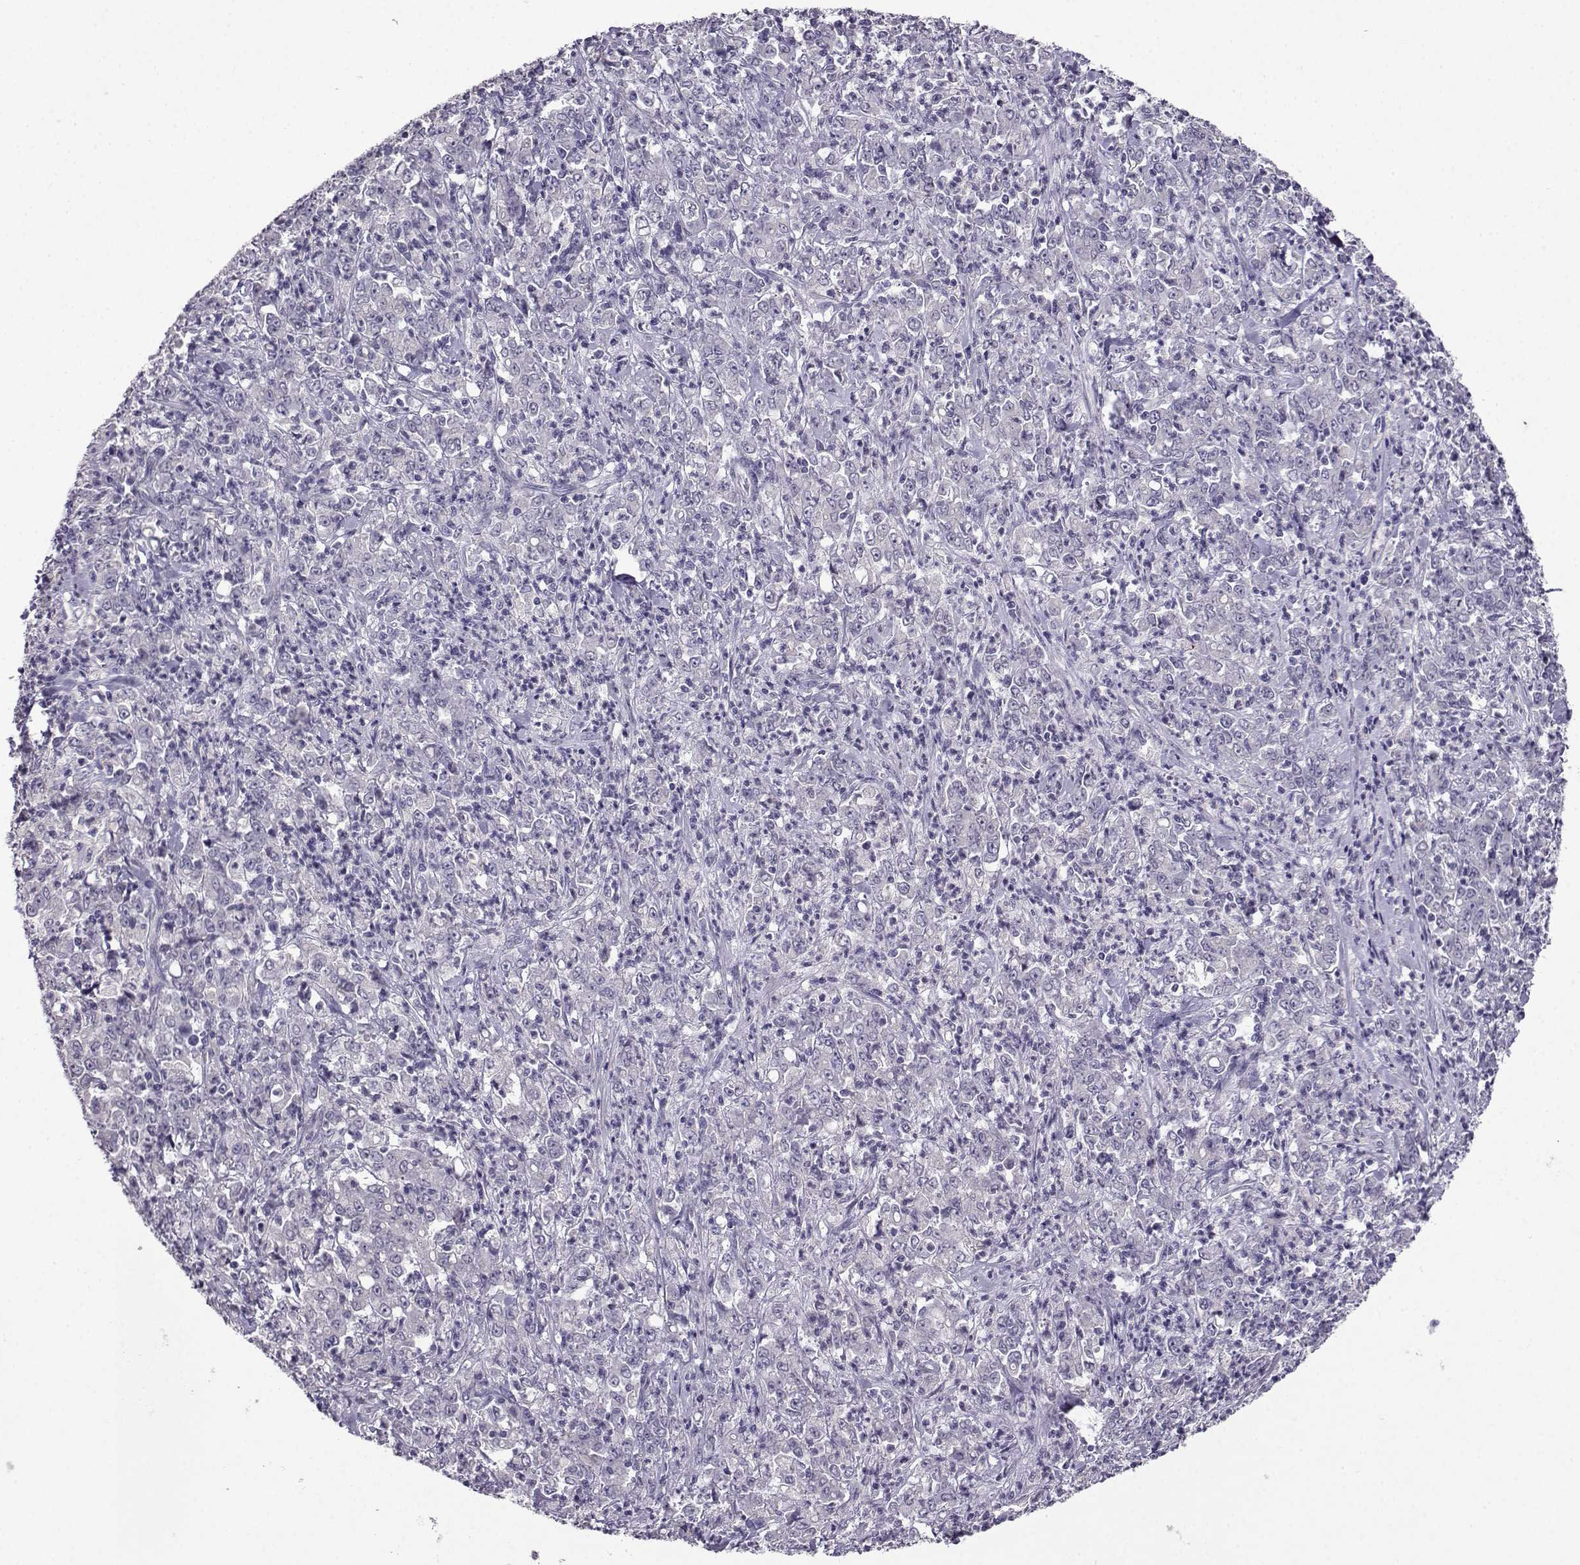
{"staining": {"intensity": "negative", "quantity": "none", "location": "none"}, "tissue": "stomach cancer", "cell_type": "Tumor cells", "image_type": "cancer", "snomed": [{"axis": "morphology", "description": "Adenocarcinoma, NOS"}, {"axis": "topography", "description": "Stomach, lower"}], "caption": "The IHC photomicrograph has no significant staining in tumor cells of adenocarcinoma (stomach) tissue.", "gene": "CRYBB1", "patient": {"sex": "female", "age": 71}}